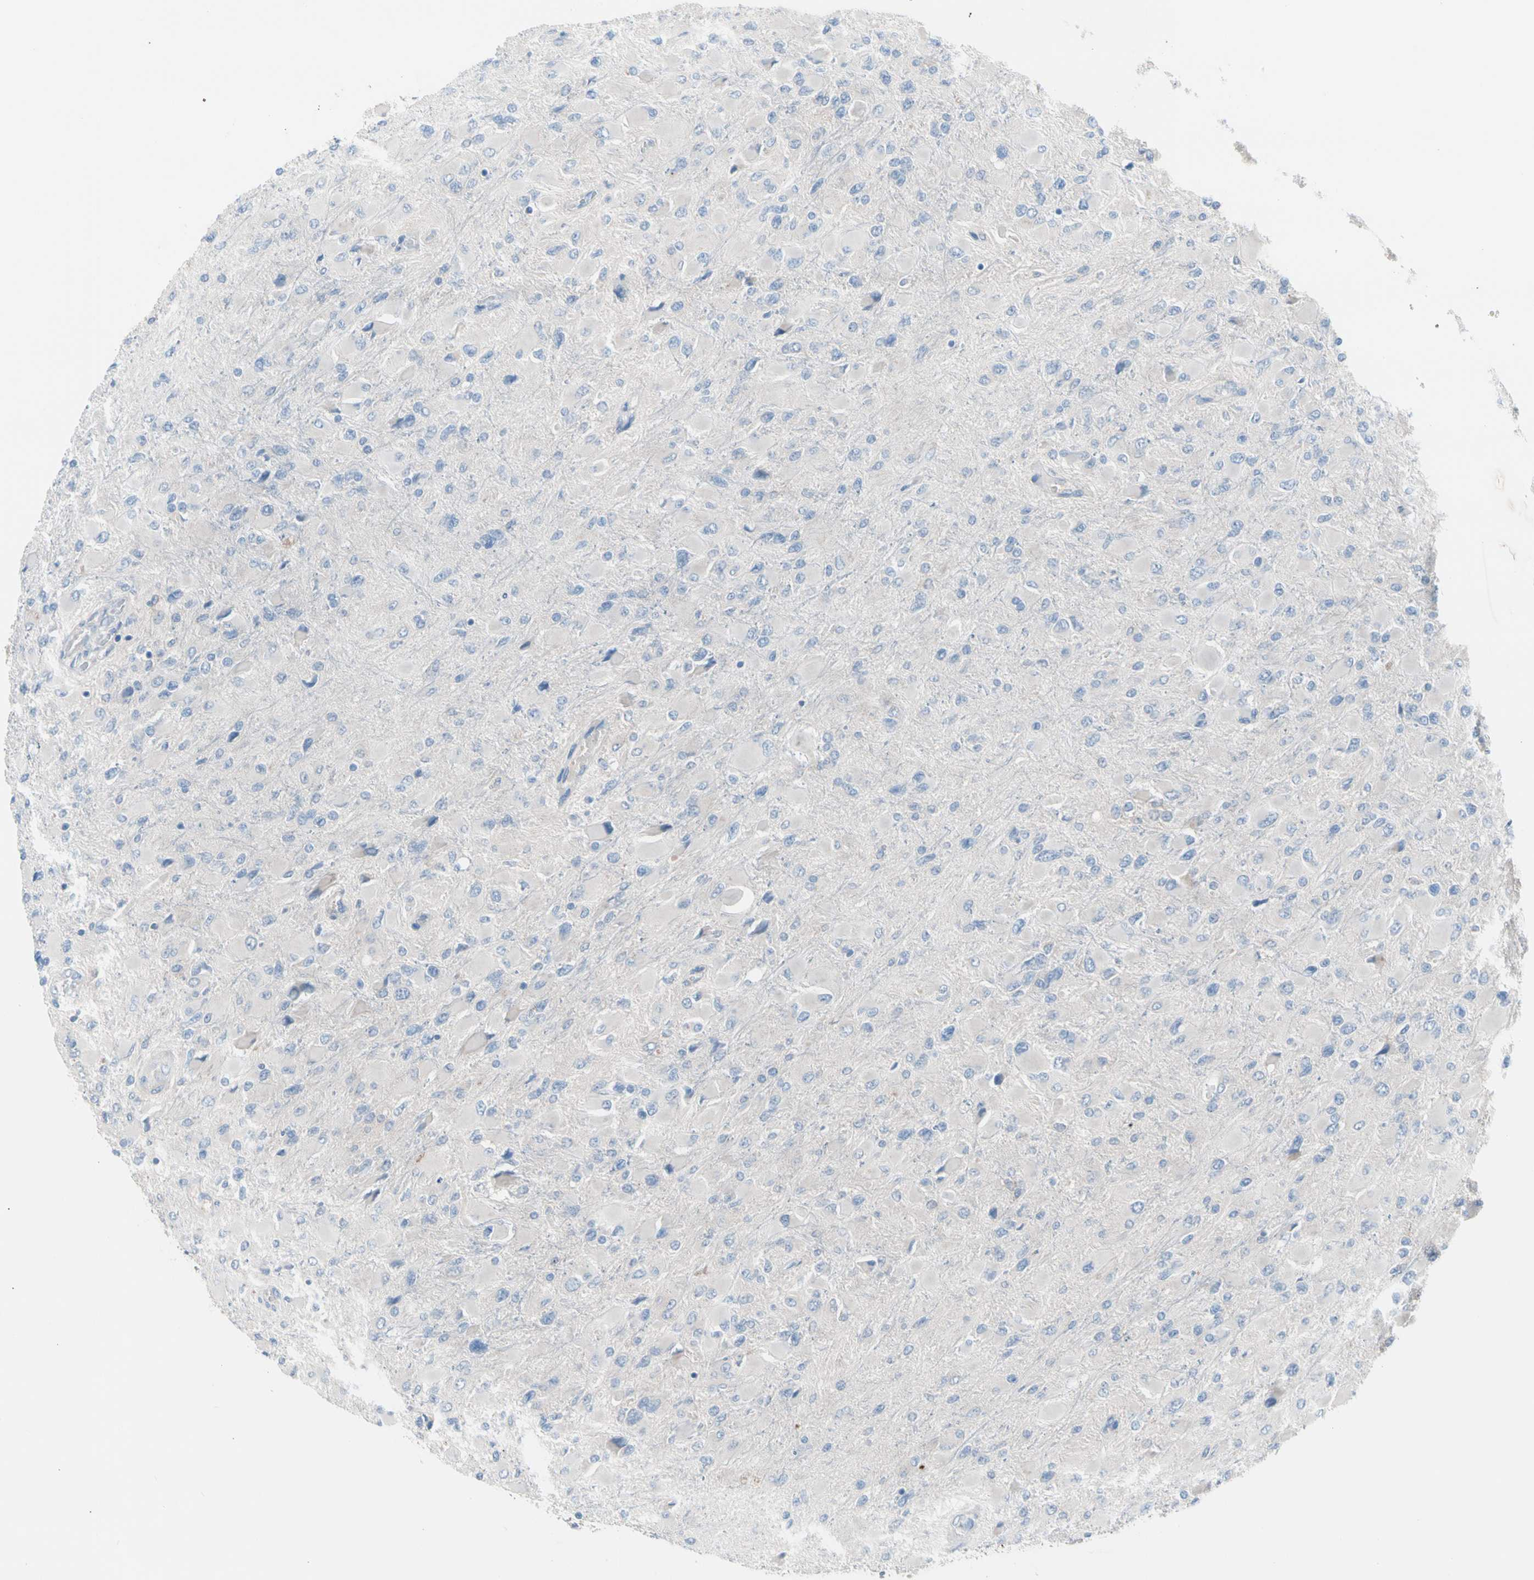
{"staining": {"intensity": "negative", "quantity": "none", "location": "none"}, "tissue": "glioma", "cell_type": "Tumor cells", "image_type": "cancer", "snomed": [{"axis": "morphology", "description": "Glioma, malignant, High grade"}, {"axis": "topography", "description": "Cerebral cortex"}], "caption": "Immunohistochemistry (IHC) micrograph of neoplastic tissue: human malignant high-grade glioma stained with DAB (3,3'-diaminobenzidine) demonstrates no significant protein expression in tumor cells.", "gene": "CASQ1", "patient": {"sex": "female", "age": 36}}